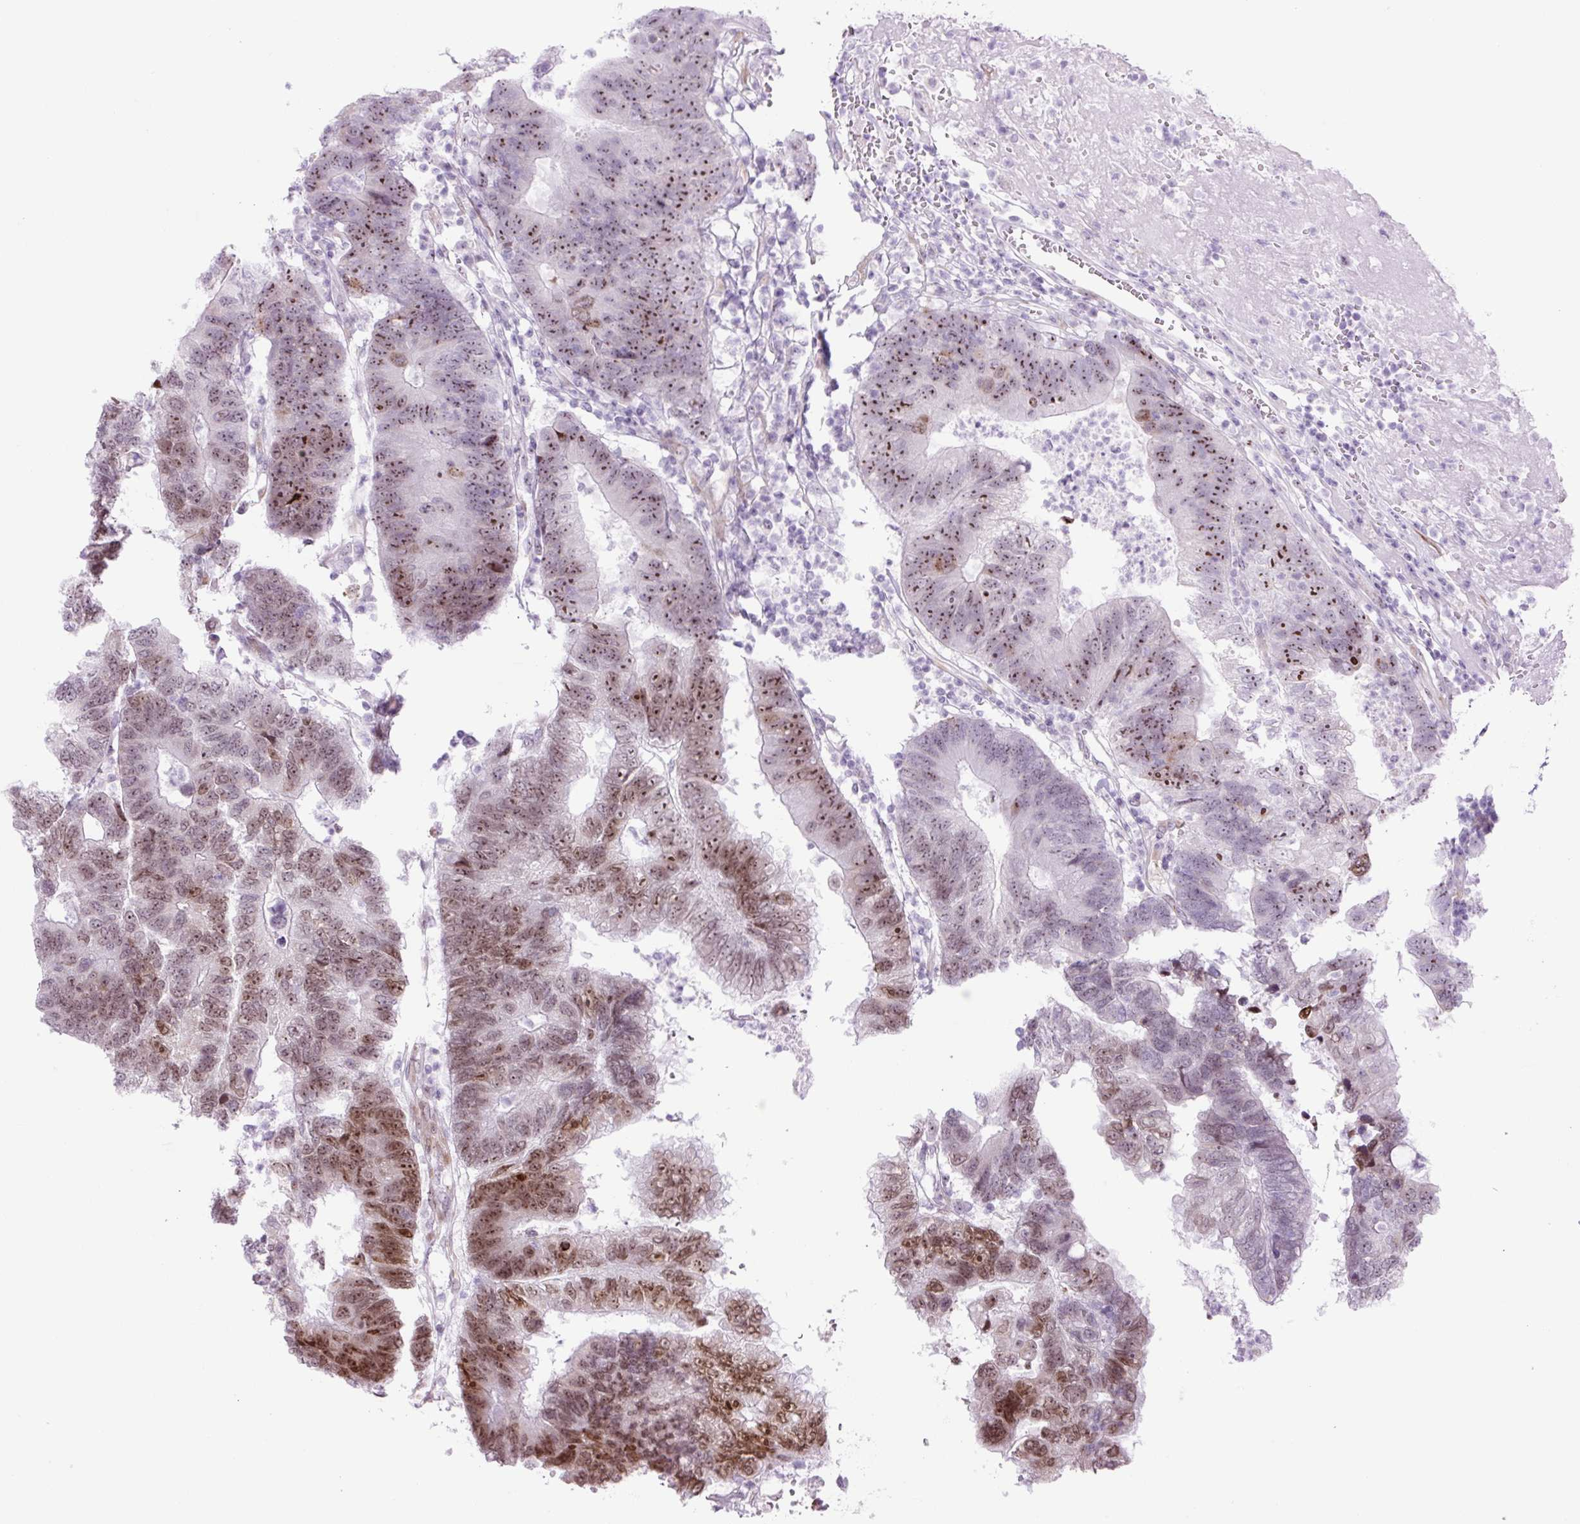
{"staining": {"intensity": "moderate", "quantity": "25%-75%", "location": "cytoplasmic/membranous,nuclear"}, "tissue": "colorectal cancer", "cell_type": "Tumor cells", "image_type": "cancer", "snomed": [{"axis": "morphology", "description": "Adenocarcinoma, NOS"}, {"axis": "topography", "description": "Colon"}], "caption": "A brown stain shows moderate cytoplasmic/membranous and nuclear staining of a protein in human adenocarcinoma (colorectal) tumor cells. (DAB = brown stain, brightfield microscopy at high magnification).", "gene": "RRS1", "patient": {"sex": "female", "age": 48}}